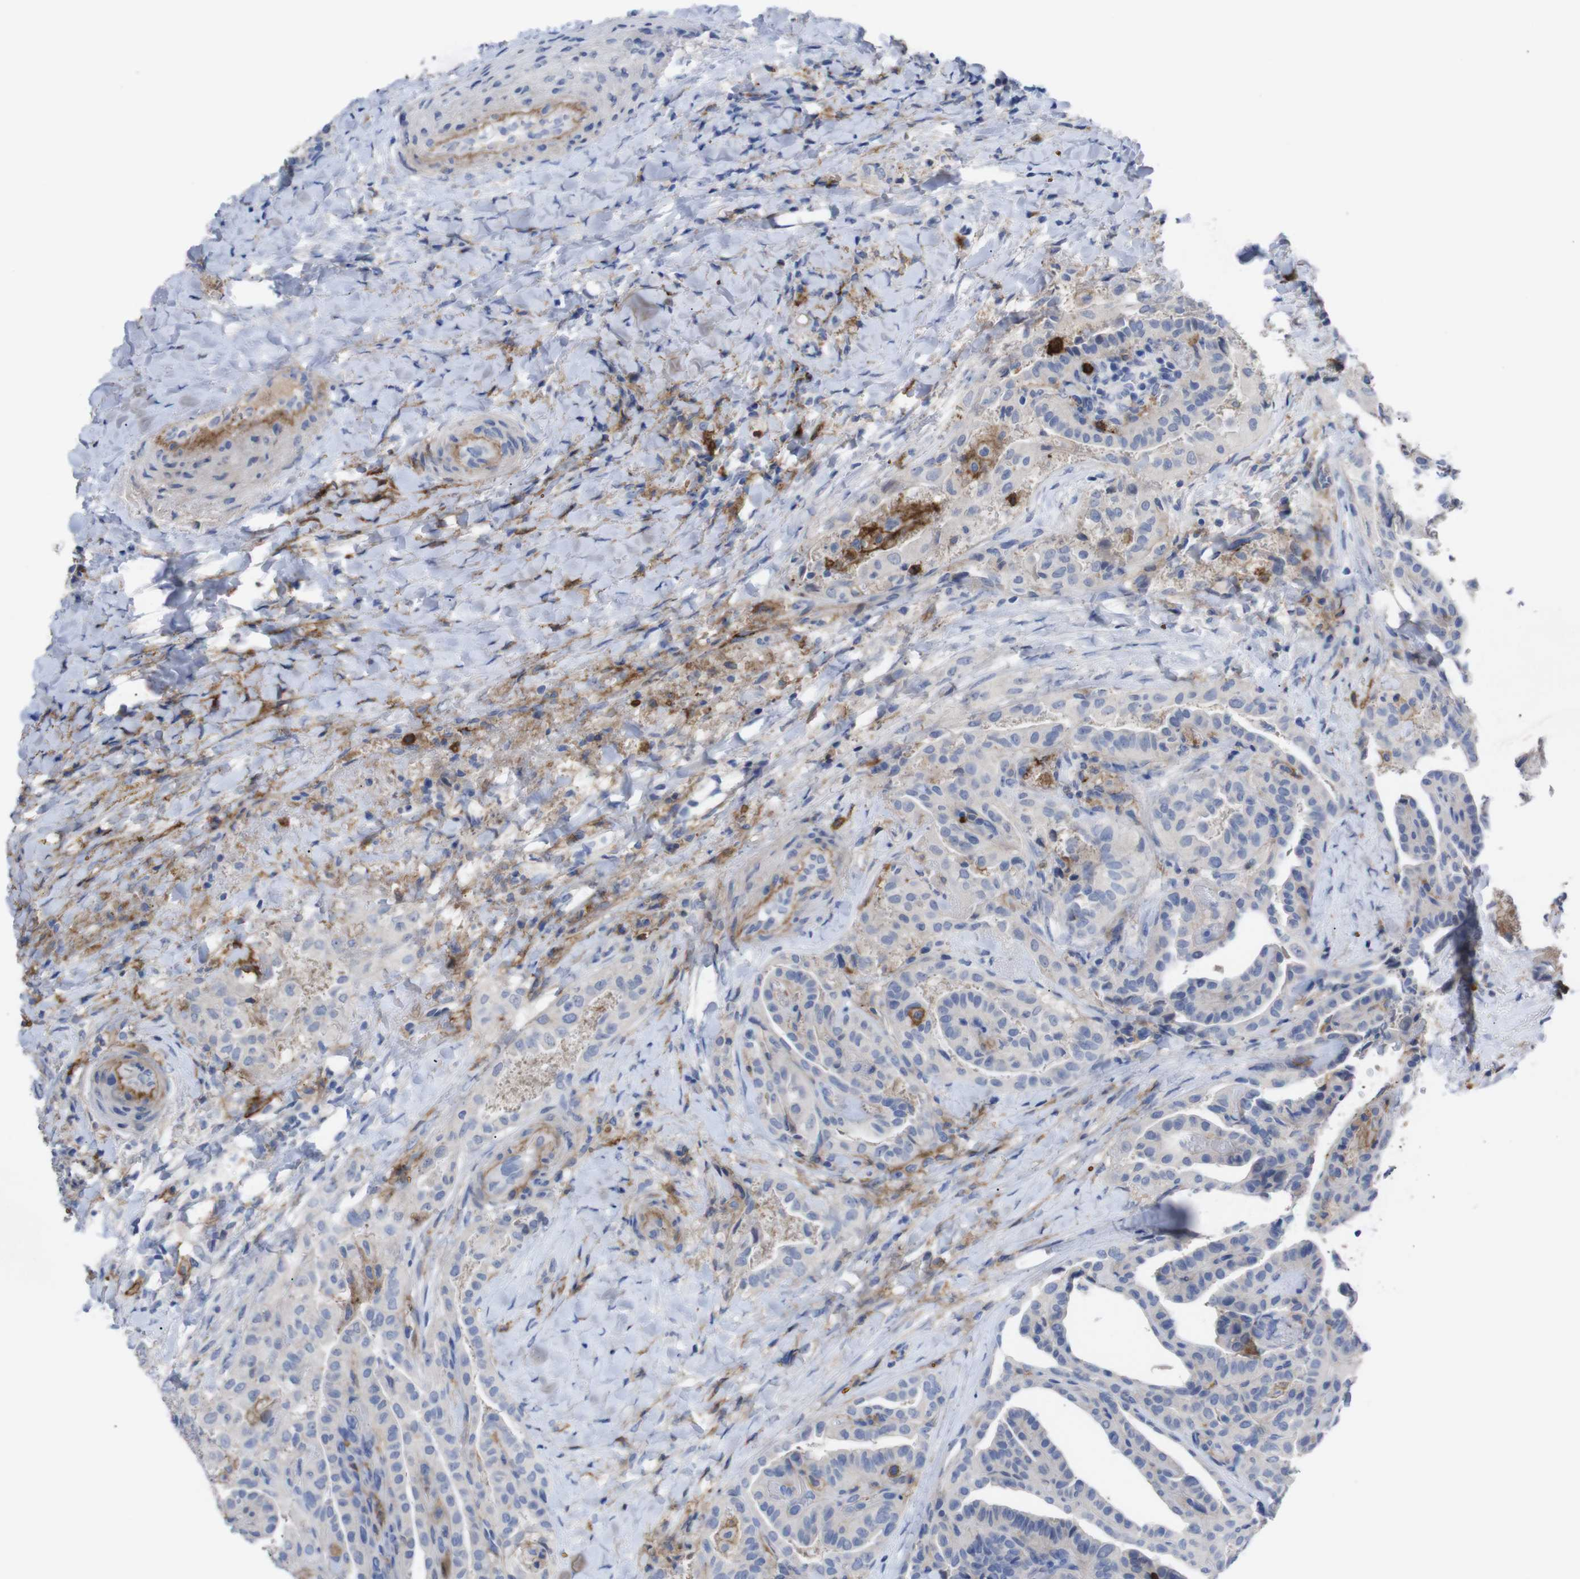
{"staining": {"intensity": "weak", "quantity": "<25%", "location": "cytoplasmic/membranous"}, "tissue": "thyroid cancer", "cell_type": "Tumor cells", "image_type": "cancer", "snomed": [{"axis": "morphology", "description": "Papillary adenocarcinoma, NOS"}, {"axis": "topography", "description": "Thyroid gland"}], "caption": "Histopathology image shows no protein positivity in tumor cells of thyroid cancer tissue.", "gene": "C5AR1", "patient": {"sex": "male", "age": 77}}